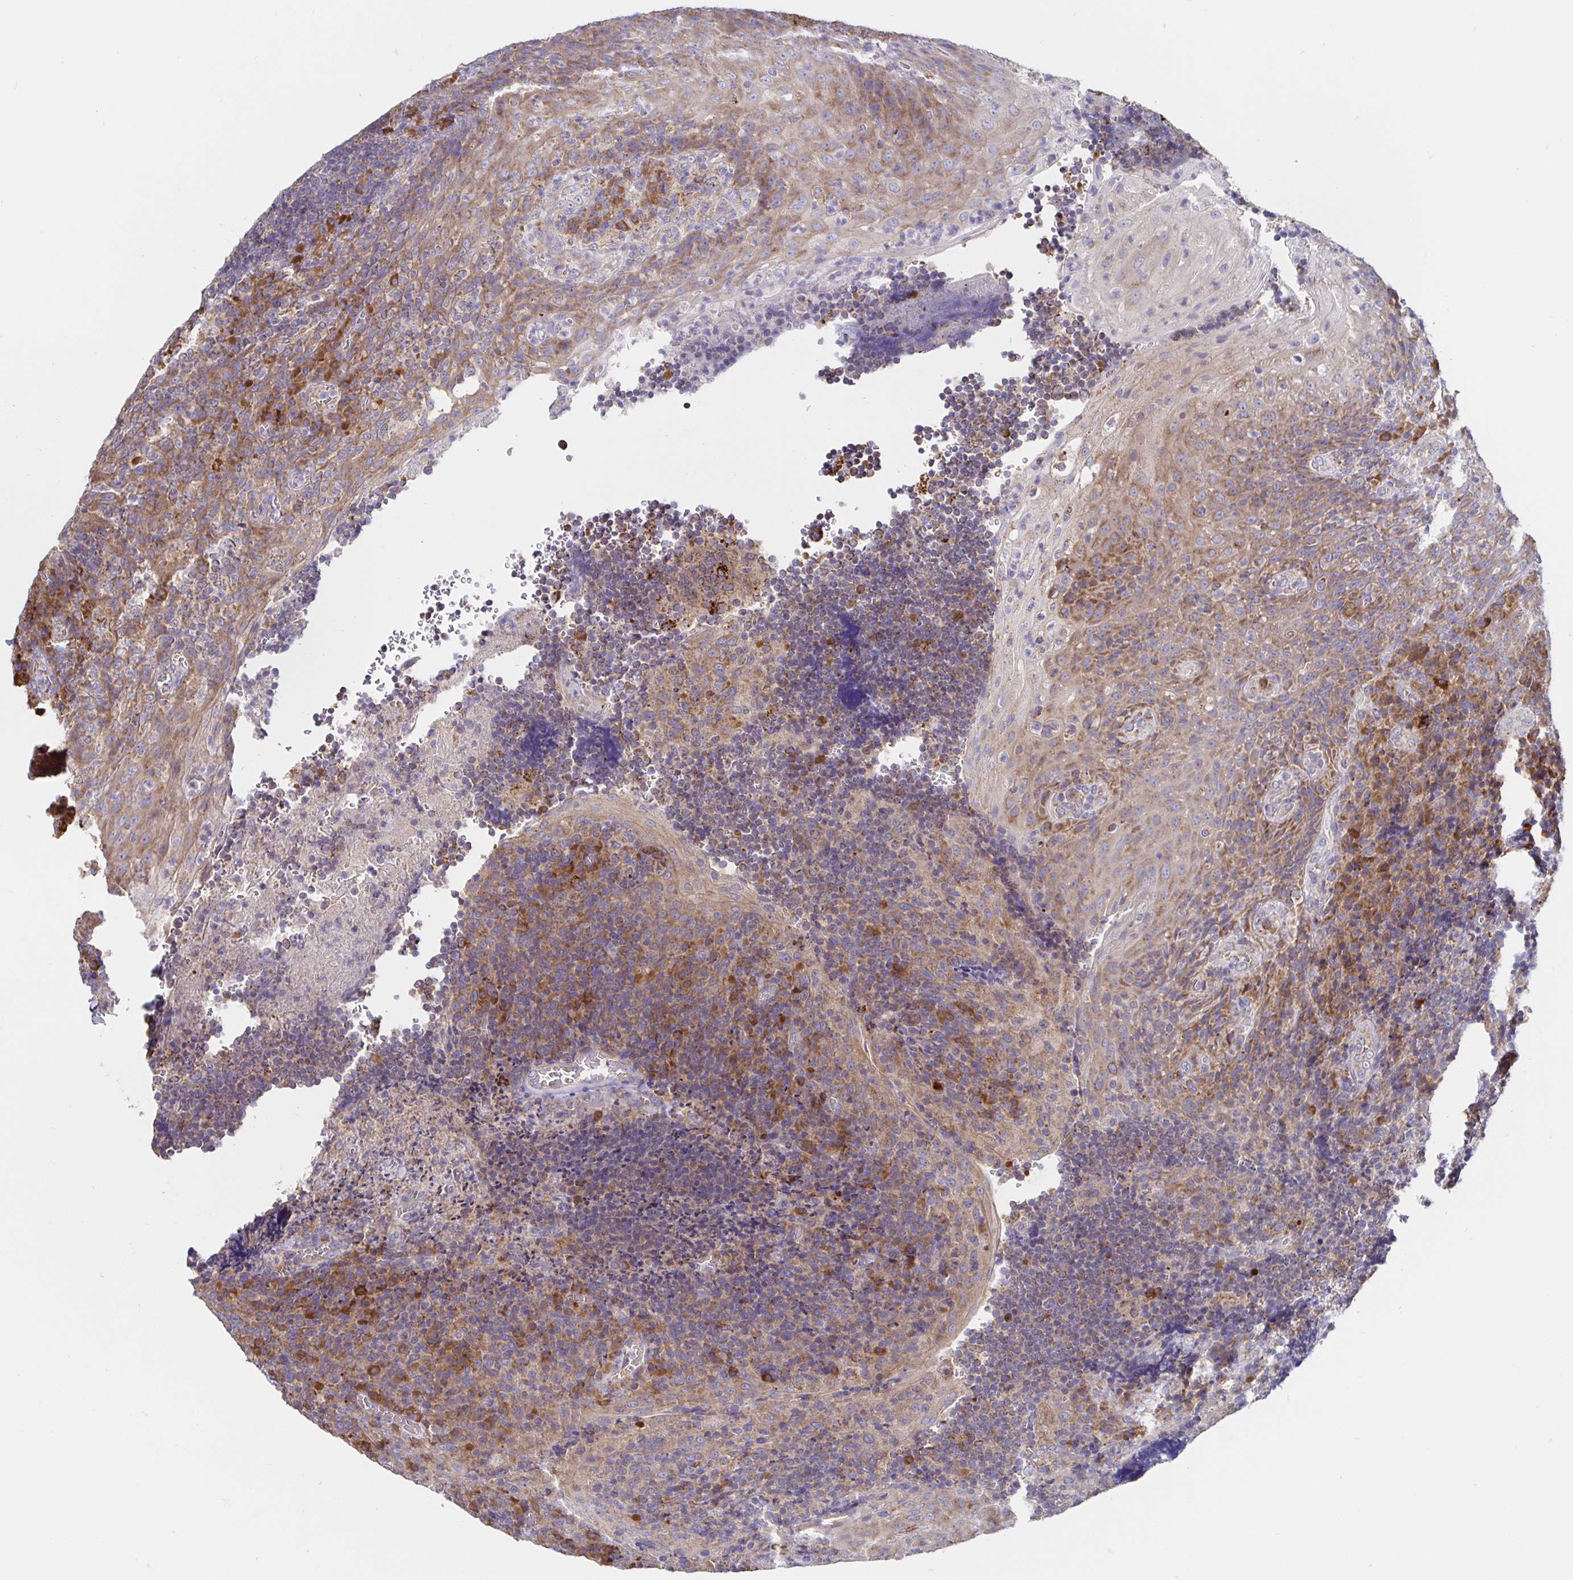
{"staining": {"intensity": "moderate", "quantity": "<25%", "location": "cytoplasmic/membranous"}, "tissue": "tonsil", "cell_type": "Germinal center cells", "image_type": "normal", "snomed": [{"axis": "morphology", "description": "Normal tissue, NOS"}, {"axis": "topography", "description": "Tonsil"}], "caption": "Normal tonsil shows moderate cytoplasmic/membranous staining in about <25% of germinal center cells, visualized by immunohistochemistry.", "gene": "PRDX3", "patient": {"sex": "male", "age": 17}}